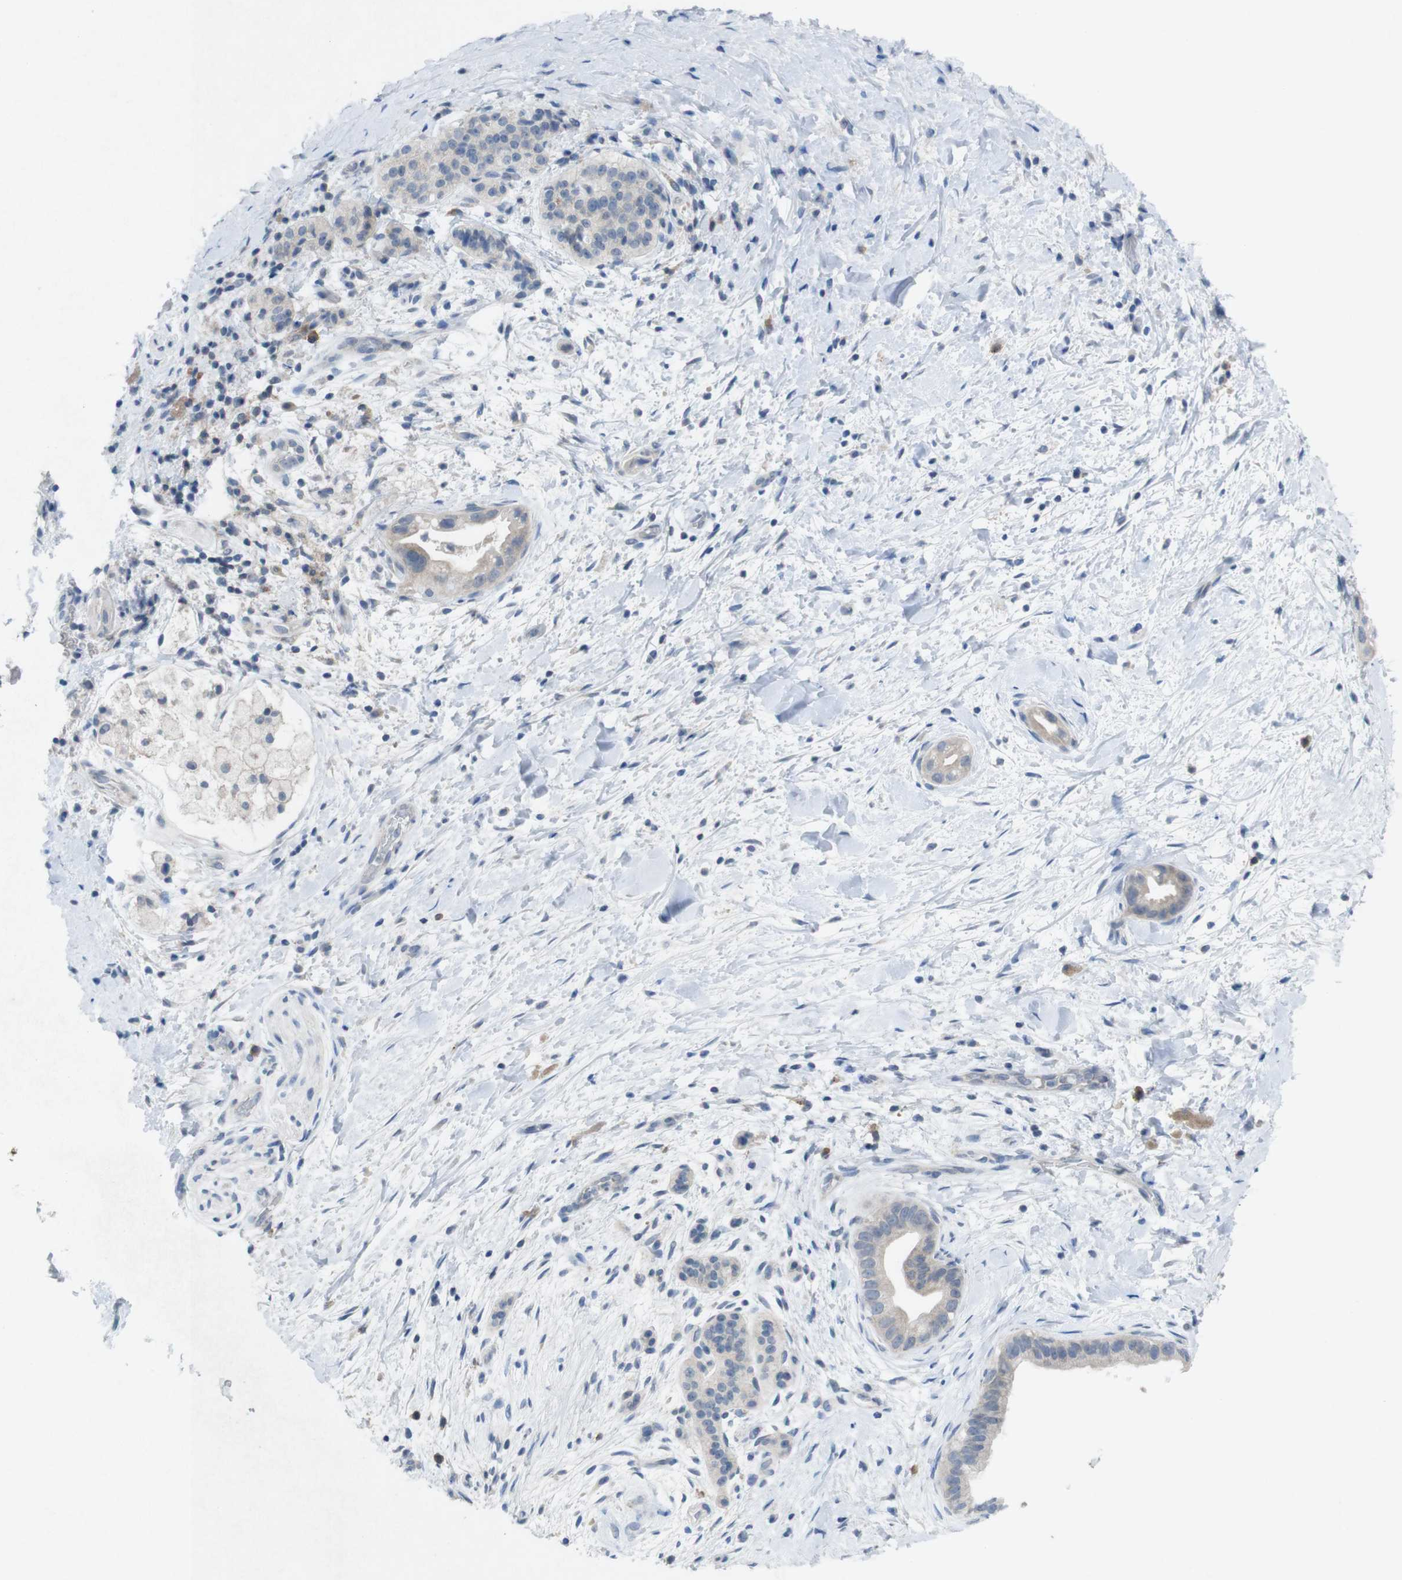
{"staining": {"intensity": "weak", "quantity": "25%-75%", "location": "cytoplasmic/membranous"}, "tissue": "pancreatic cancer", "cell_type": "Tumor cells", "image_type": "cancer", "snomed": [{"axis": "morphology", "description": "Adenocarcinoma, NOS"}, {"axis": "topography", "description": "Pancreas"}], "caption": "Adenocarcinoma (pancreatic) stained for a protein displays weak cytoplasmic/membranous positivity in tumor cells.", "gene": "SLAMF7", "patient": {"sex": "male", "age": 55}}